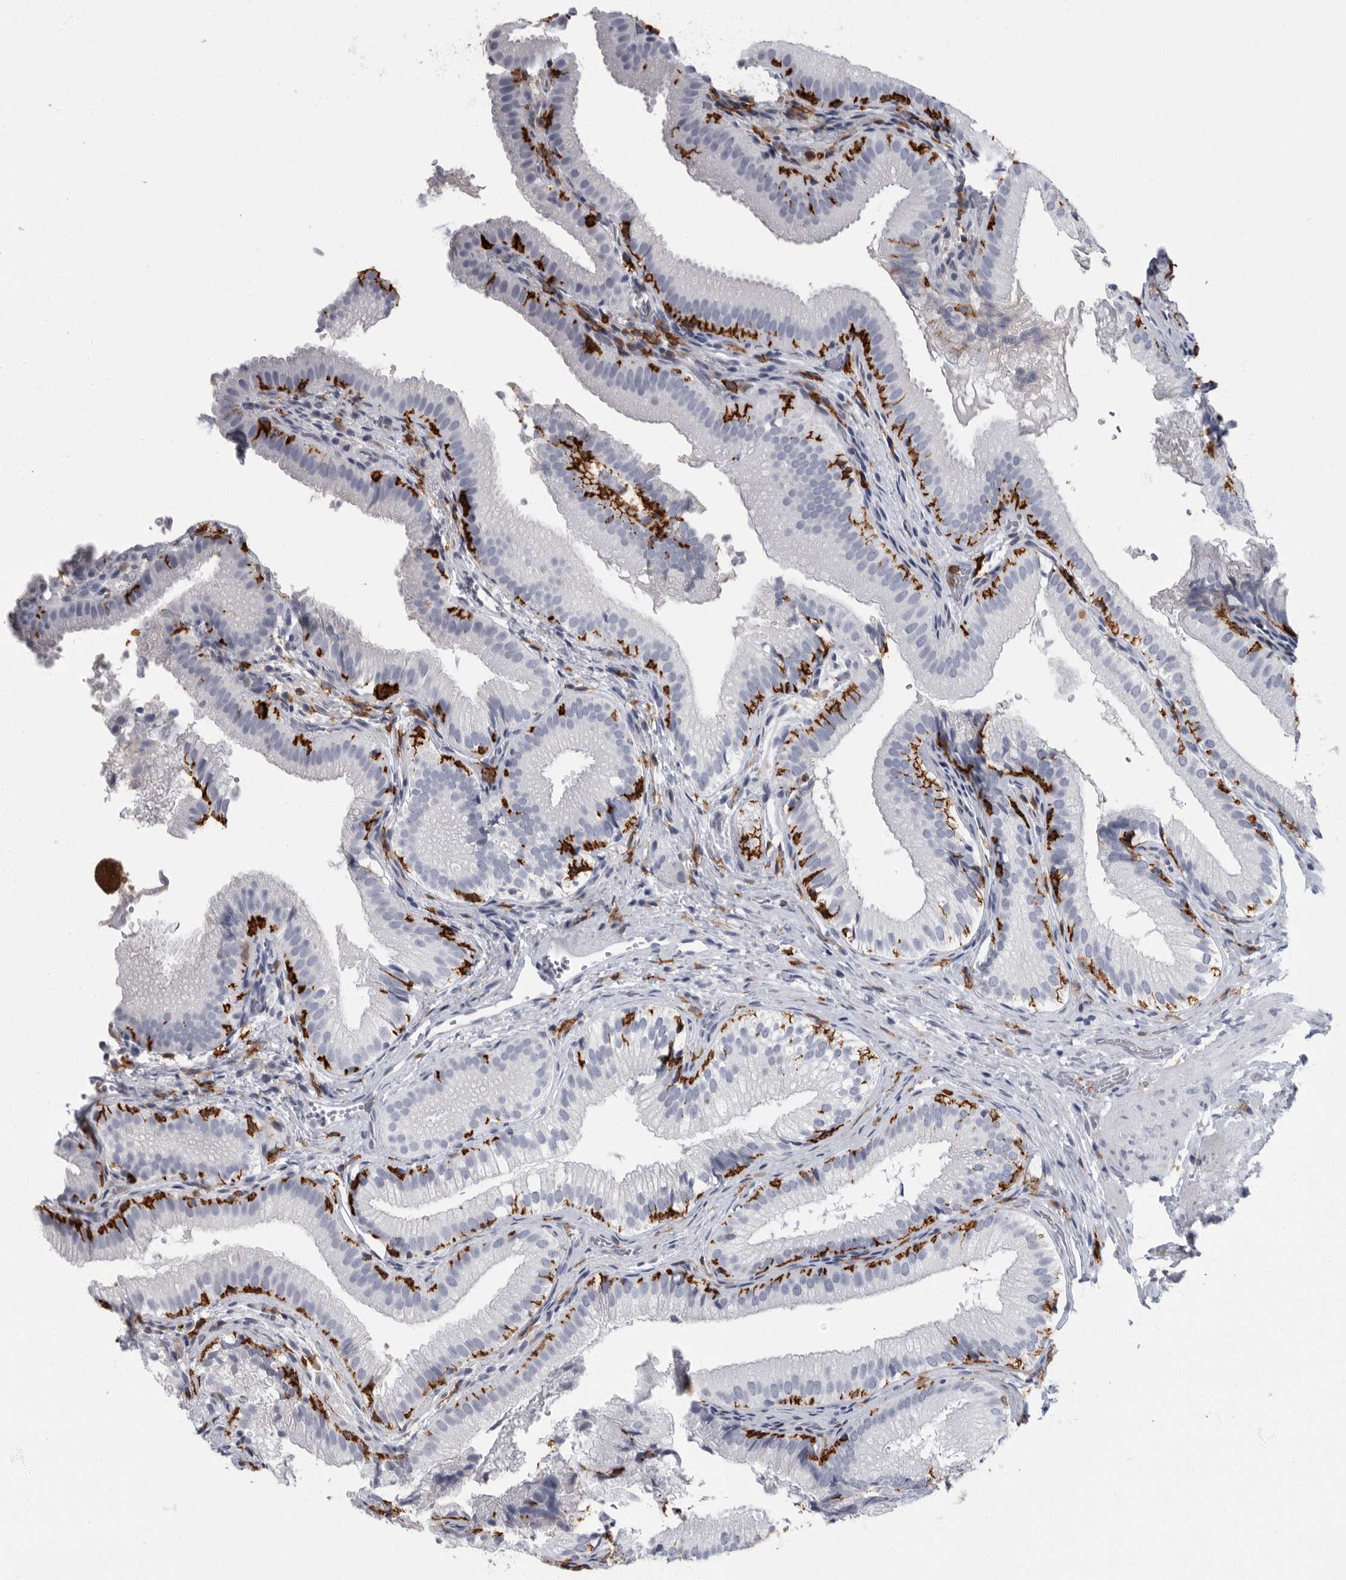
{"staining": {"intensity": "negative", "quantity": "none", "location": "none"}, "tissue": "gallbladder", "cell_type": "Glandular cells", "image_type": "normal", "snomed": [{"axis": "morphology", "description": "Normal tissue, NOS"}, {"axis": "topography", "description": "Gallbladder"}], "caption": "Immunohistochemistry micrograph of normal gallbladder: human gallbladder stained with DAB reveals no significant protein positivity in glandular cells. Nuclei are stained in blue.", "gene": "FCER1G", "patient": {"sex": "female", "age": 30}}